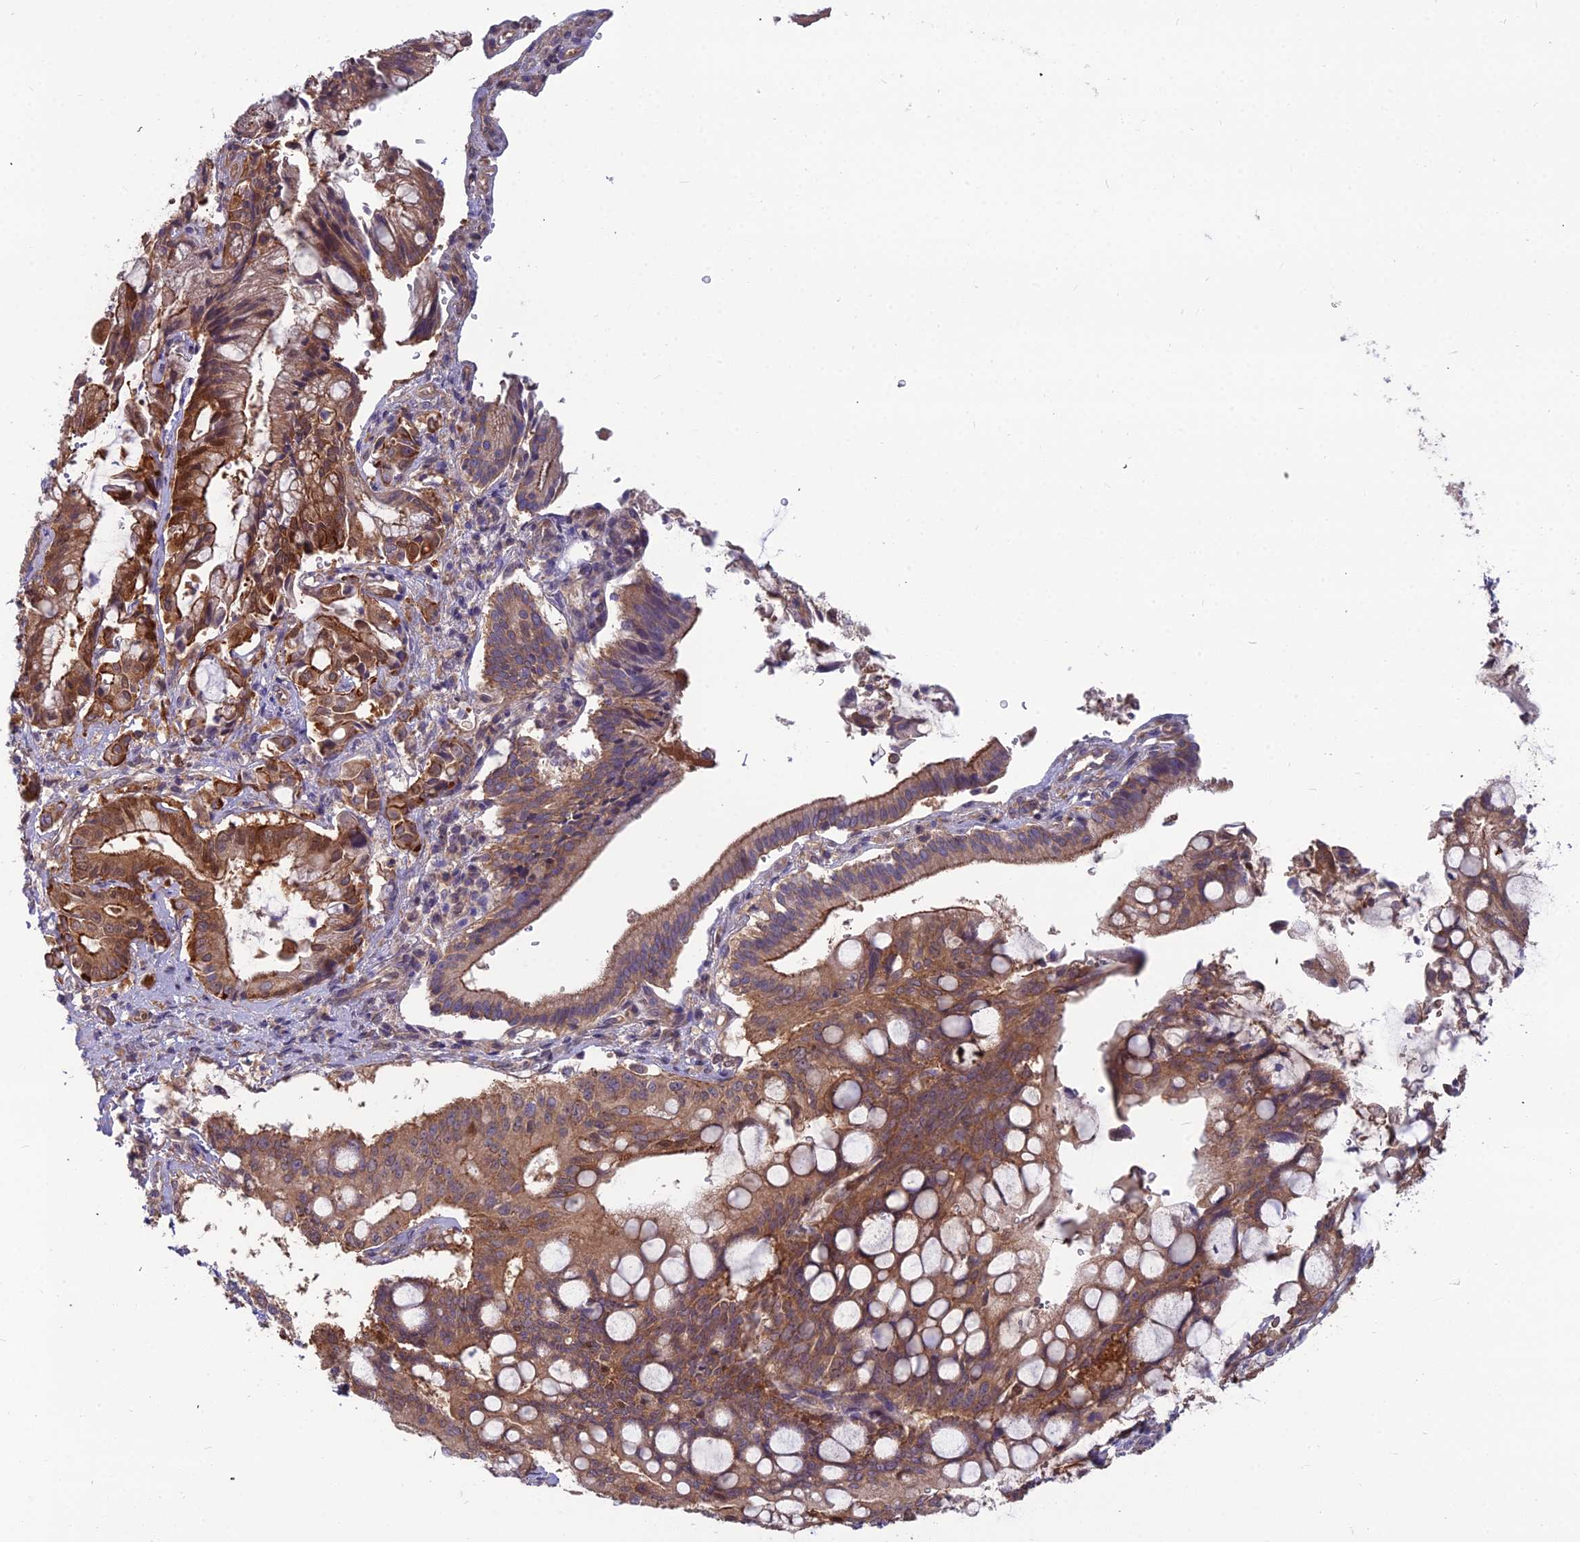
{"staining": {"intensity": "moderate", "quantity": ">75%", "location": "cytoplasmic/membranous,nuclear"}, "tissue": "pancreatic cancer", "cell_type": "Tumor cells", "image_type": "cancer", "snomed": [{"axis": "morphology", "description": "Adenocarcinoma, NOS"}, {"axis": "topography", "description": "Pancreas"}], "caption": "Moderate cytoplasmic/membranous and nuclear expression is identified in about >75% of tumor cells in pancreatic adenocarcinoma. The protein of interest is stained brown, and the nuclei are stained in blue (DAB (3,3'-diaminobenzidine) IHC with brightfield microscopy, high magnification).", "gene": "MVD", "patient": {"sex": "male", "age": 68}}